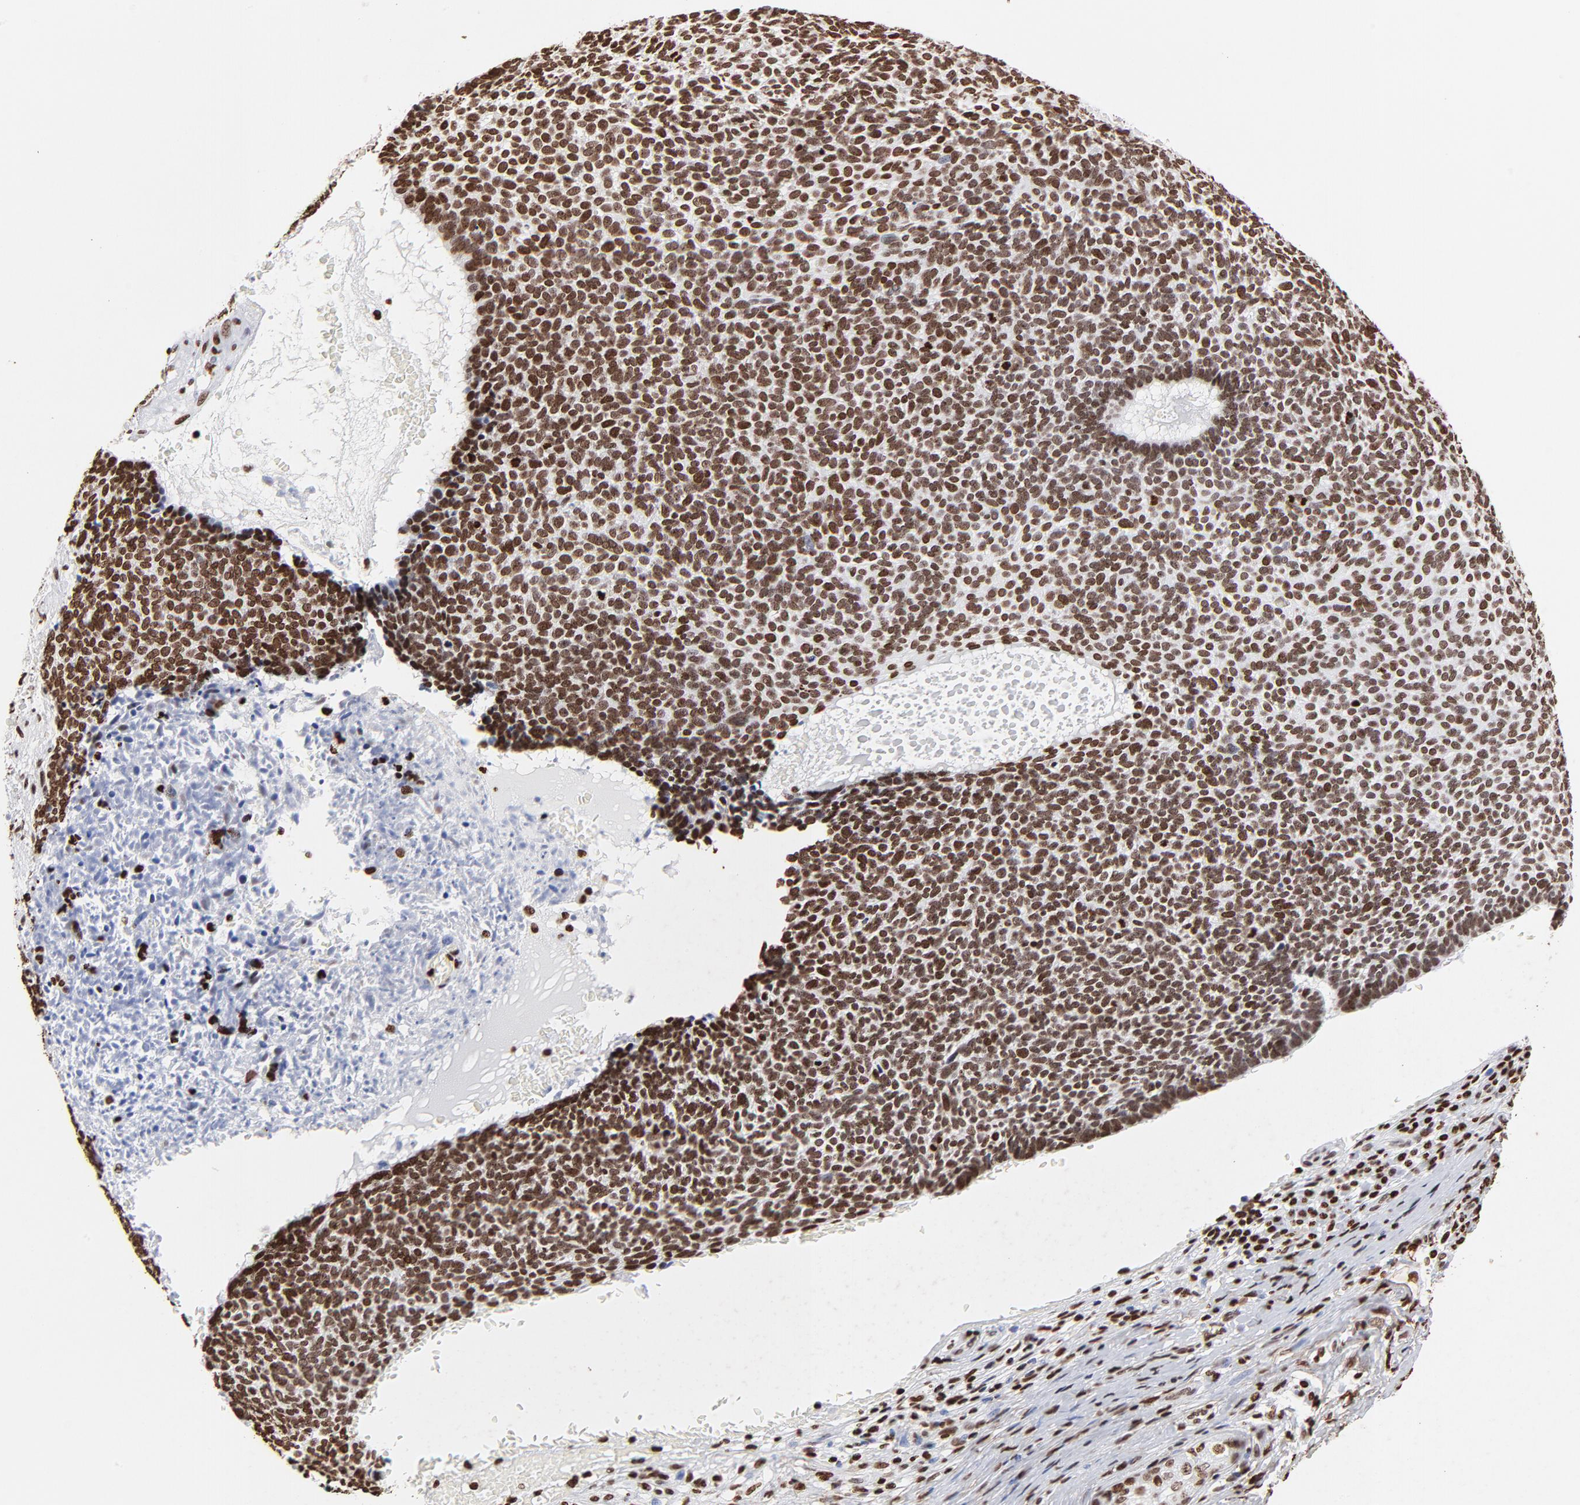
{"staining": {"intensity": "strong", "quantity": ">75%", "location": "nuclear"}, "tissue": "skin cancer", "cell_type": "Tumor cells", "image_type": "cancer", "snomed": [{"axis": "morphology", "description": "Basal cell carcinoma"}, {"axis": "topography", "description": "Skin"}], "caption": "The image shows a brown stain indicating the presence of a protein in the nuclear of tumor cells in skin cancer.", "gene": "FBH1", "patient": {"sex": "male", "age": 87}}